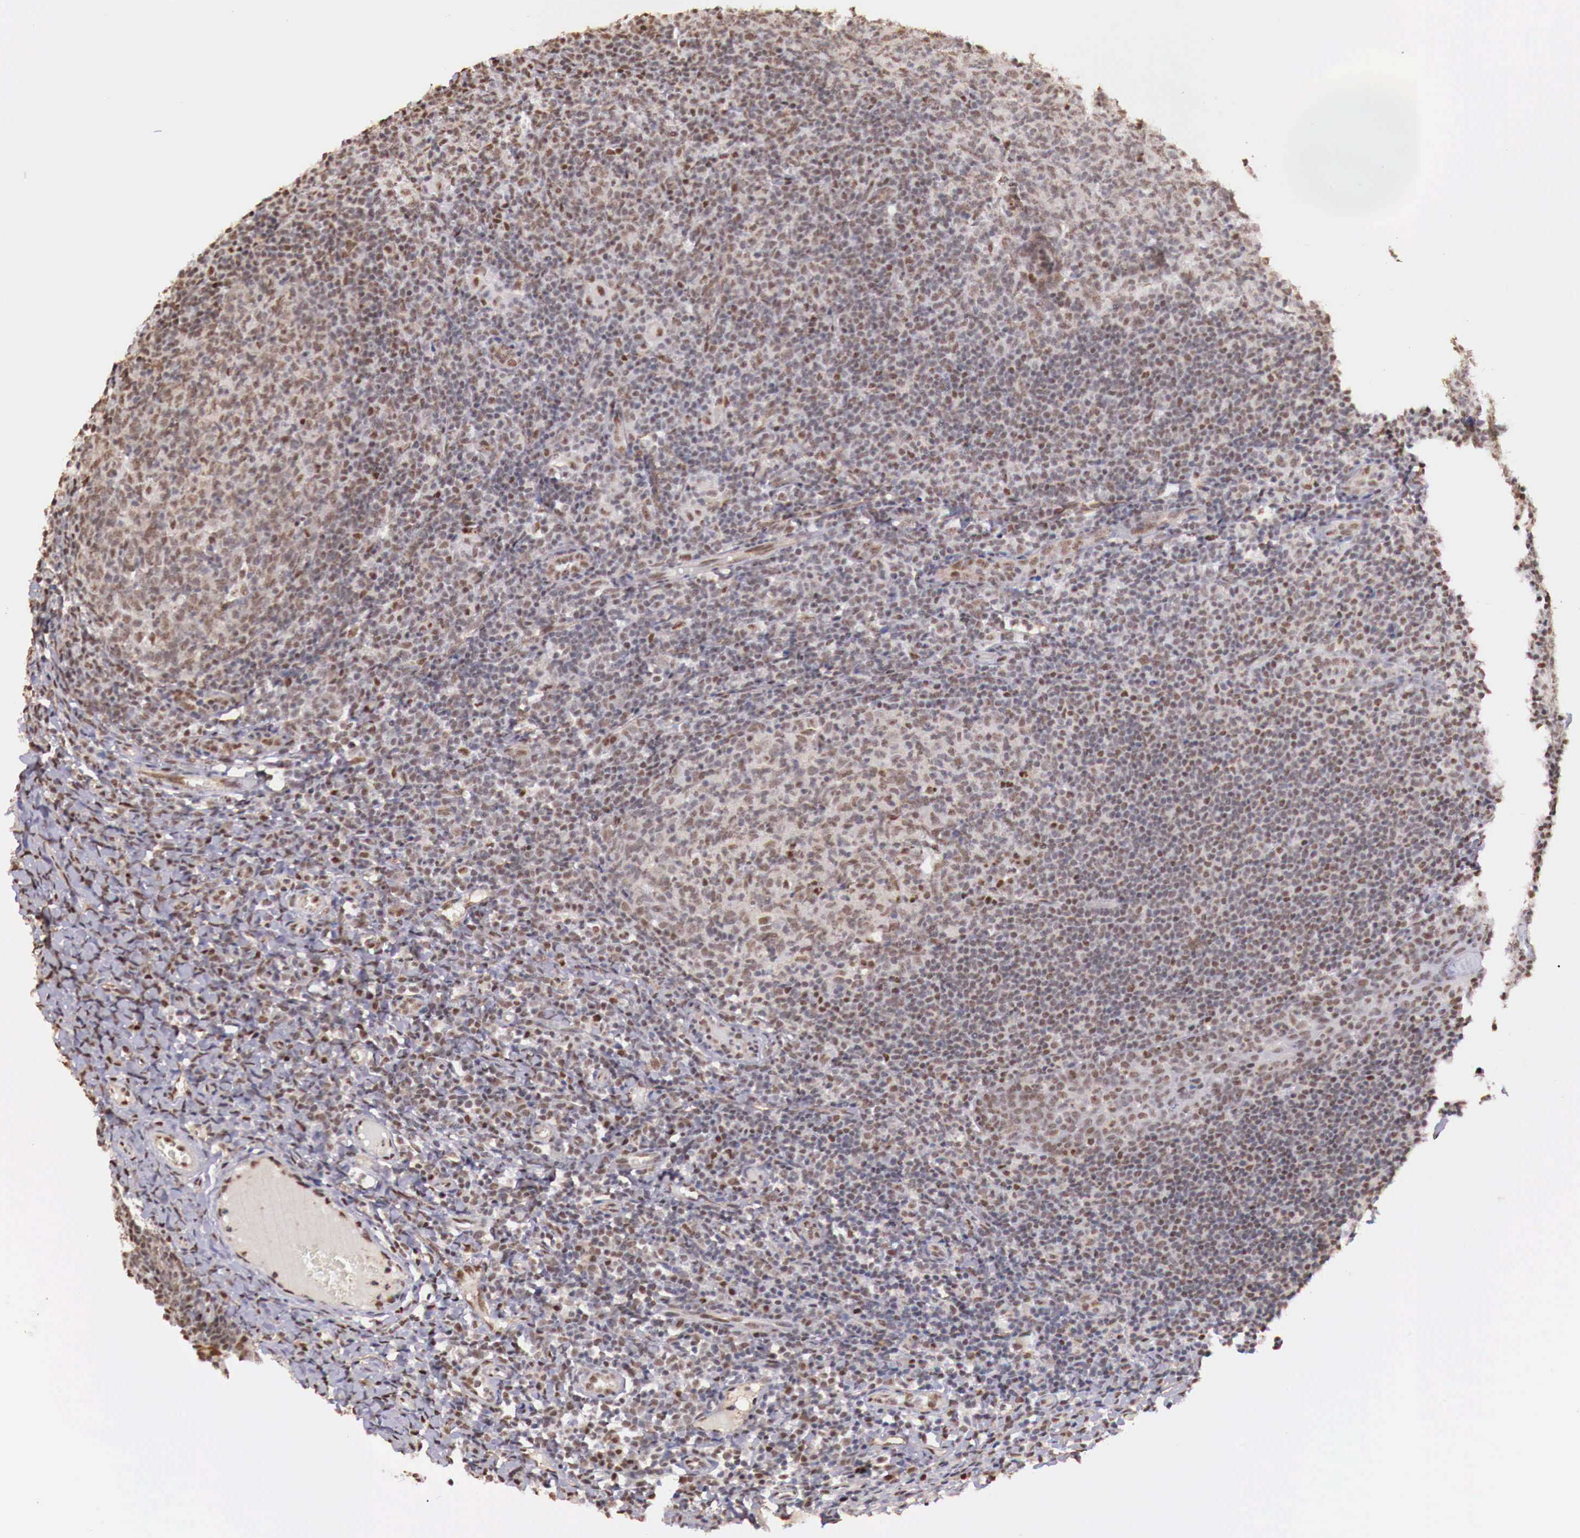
{"staining": {"intensity": "moderate", "quantity": "25%-75%", "location": "nuclear"}, "tissue": "tonsil", "cell_type": "Germinal center cells", "image_type": "normal", "snomed": [{"axis": "morphology", "description": "Normal tissue, NOS"}, {"axis": "topography", "description": "Tonsil"}], "caption": "Immunohistochemical staining of unremarkable tonsil demonstrates 25%-75% levels of moderate nuclear protein staining in about 25%-75% of germinal center cells.", "gene": "FOXP2", "patient": {"sex": "male", "age": 6}}